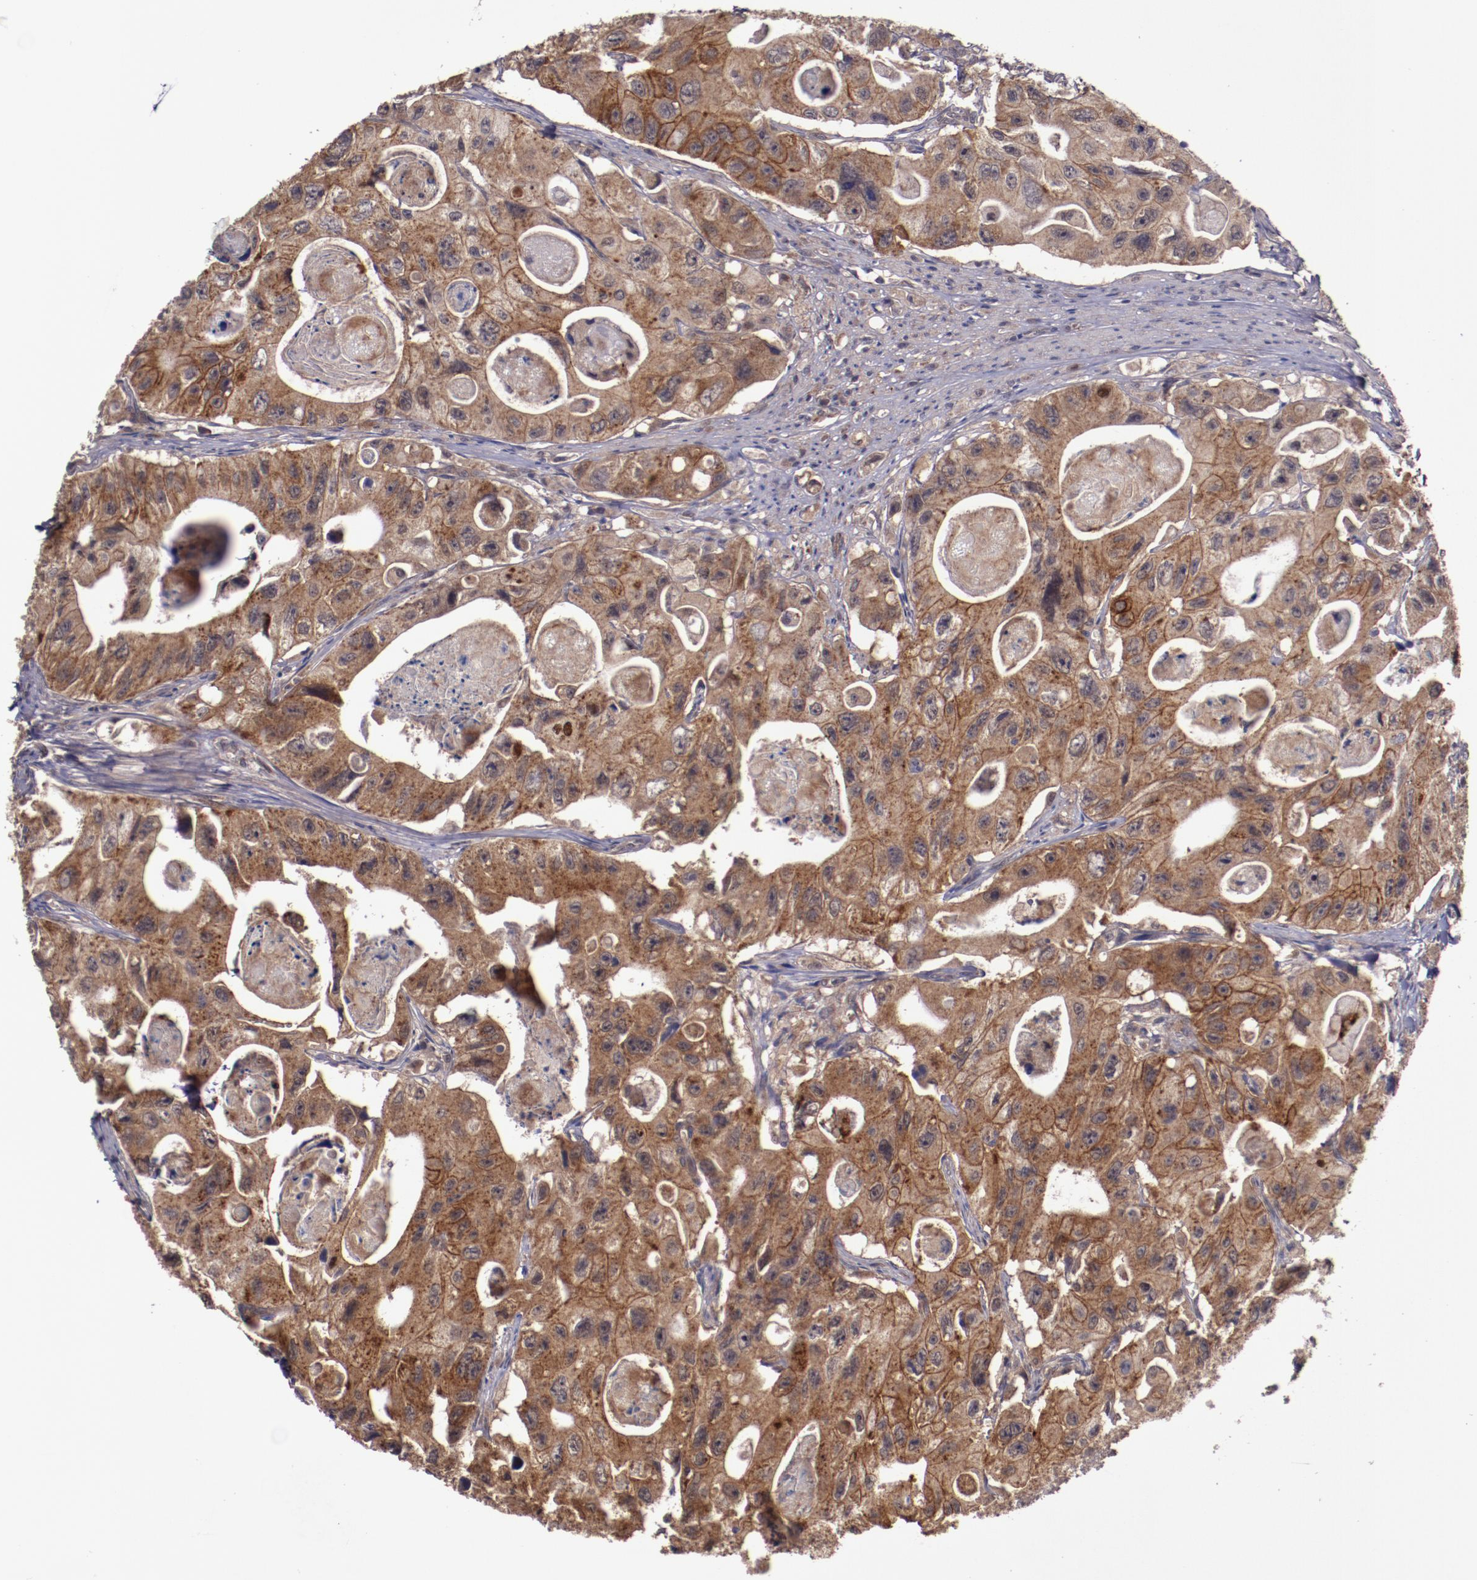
{"staining": {"intensity": "moderate", "quantity": ">75%", "location": "cytoplasmic/membranous"}, "tissue": "colorectal cancer", "cell_type": "Tumor cells", "image_type": "cancer", "snomed": [{"axis": "morphology", "description": "Adenocarcinoma, NOS"}, {"axis": "topography", "description": "Colon"}], "caption": "Immunohistochemistry image of neoplastic tissue: colorectal adenocarcinoma stained using immunohistochemistry displays medium levels of moderate protein expression localized specifically in the cytoplasmic/membranous of tumor cells, appearing as a cytoplasmic/membranous brown color.", "gene": "FTSJ1", "patient": {"sex": "female", "age": 46}}